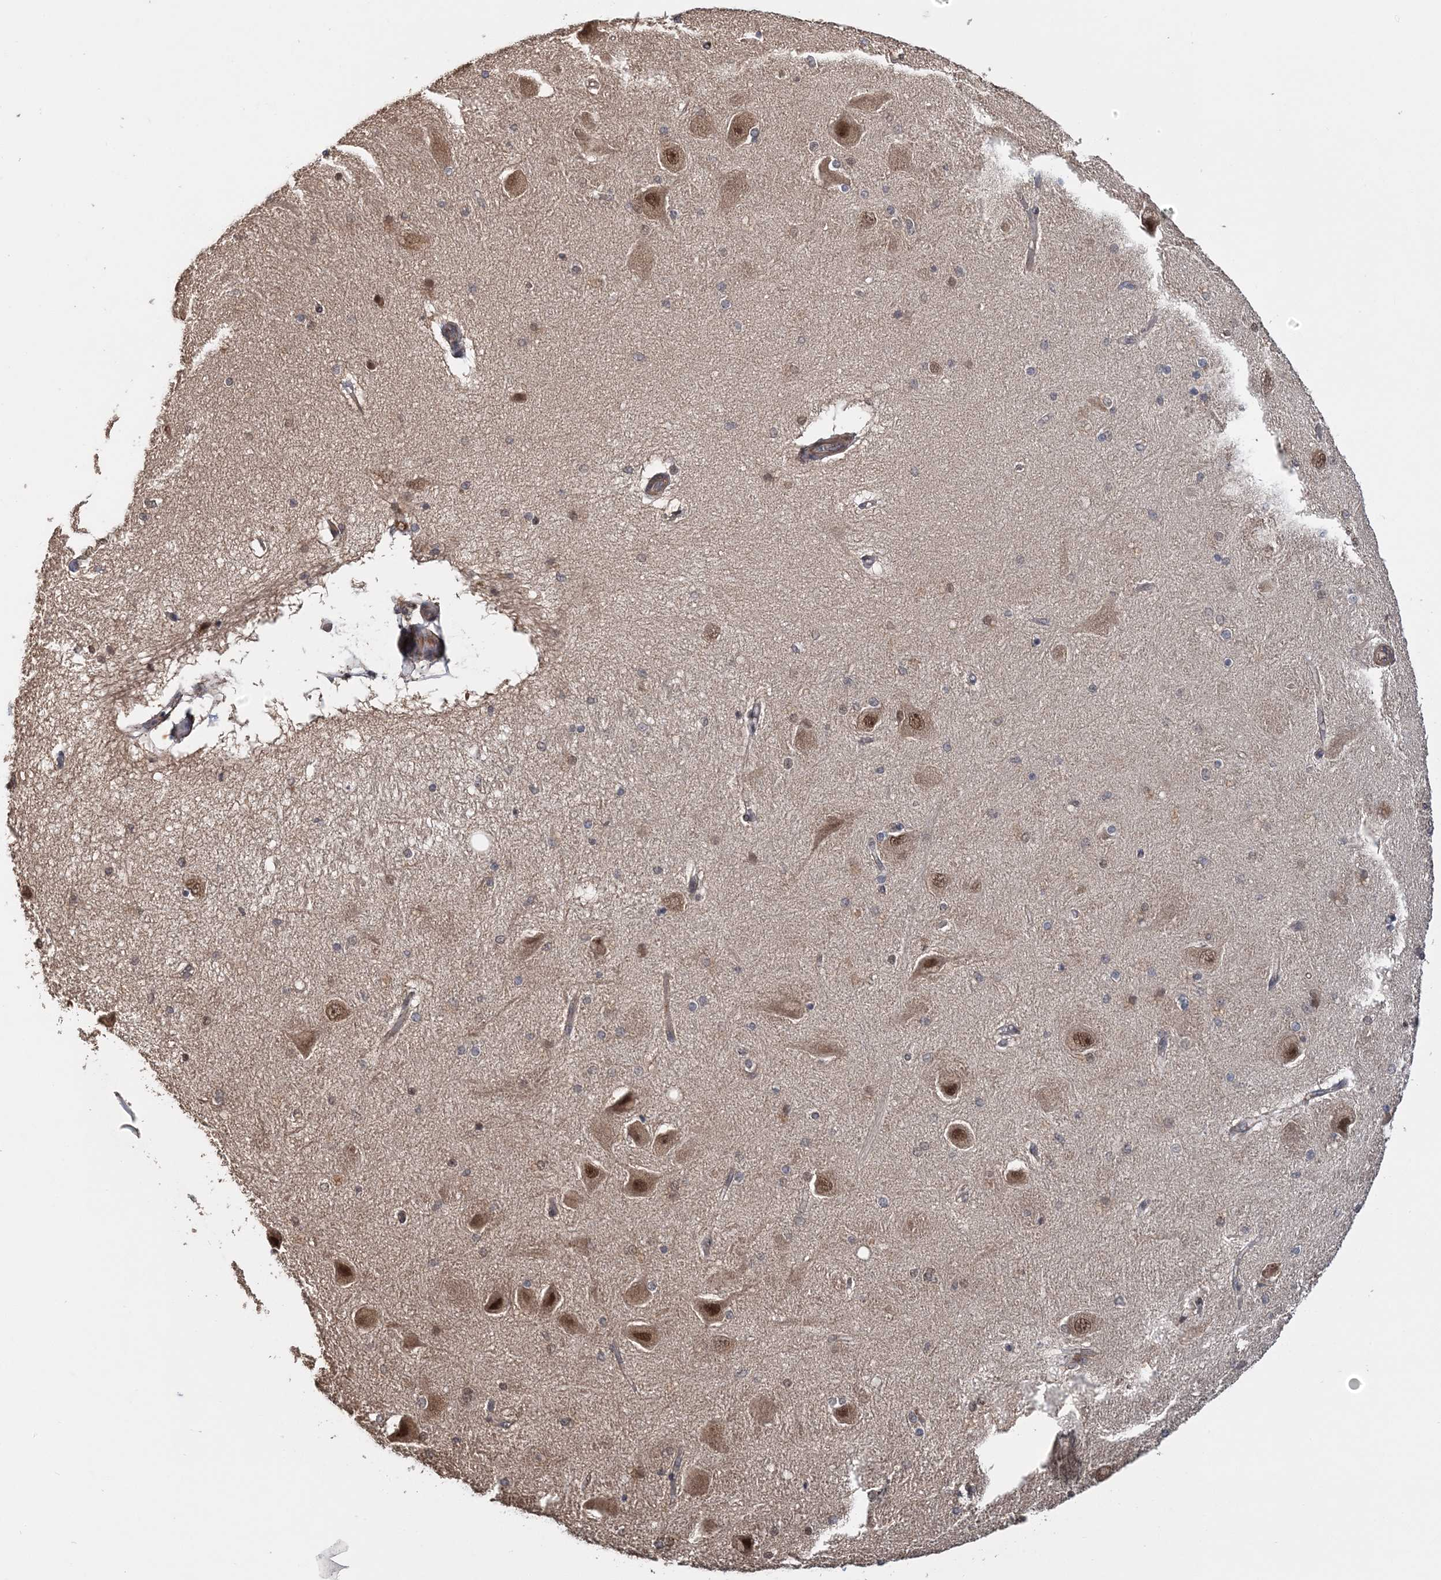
{"staining": {"intensity": "negative", "quantity": "none", "location": "none"}, "tissue": "hippocampus", "cell_type": "Glial cells", "image_type": "normal", "snomed": [{"axis": "morphology", "description": "Normal tissue, NOS"}, {"axis": "topography", "description": "Hippocampus"}], "caption": "Immunohistochemistry of benign human hippocampus reveals no positivity in glial cells.", "gene": "TSHZ2", "patient": {"sex": "female", "age": 54}}